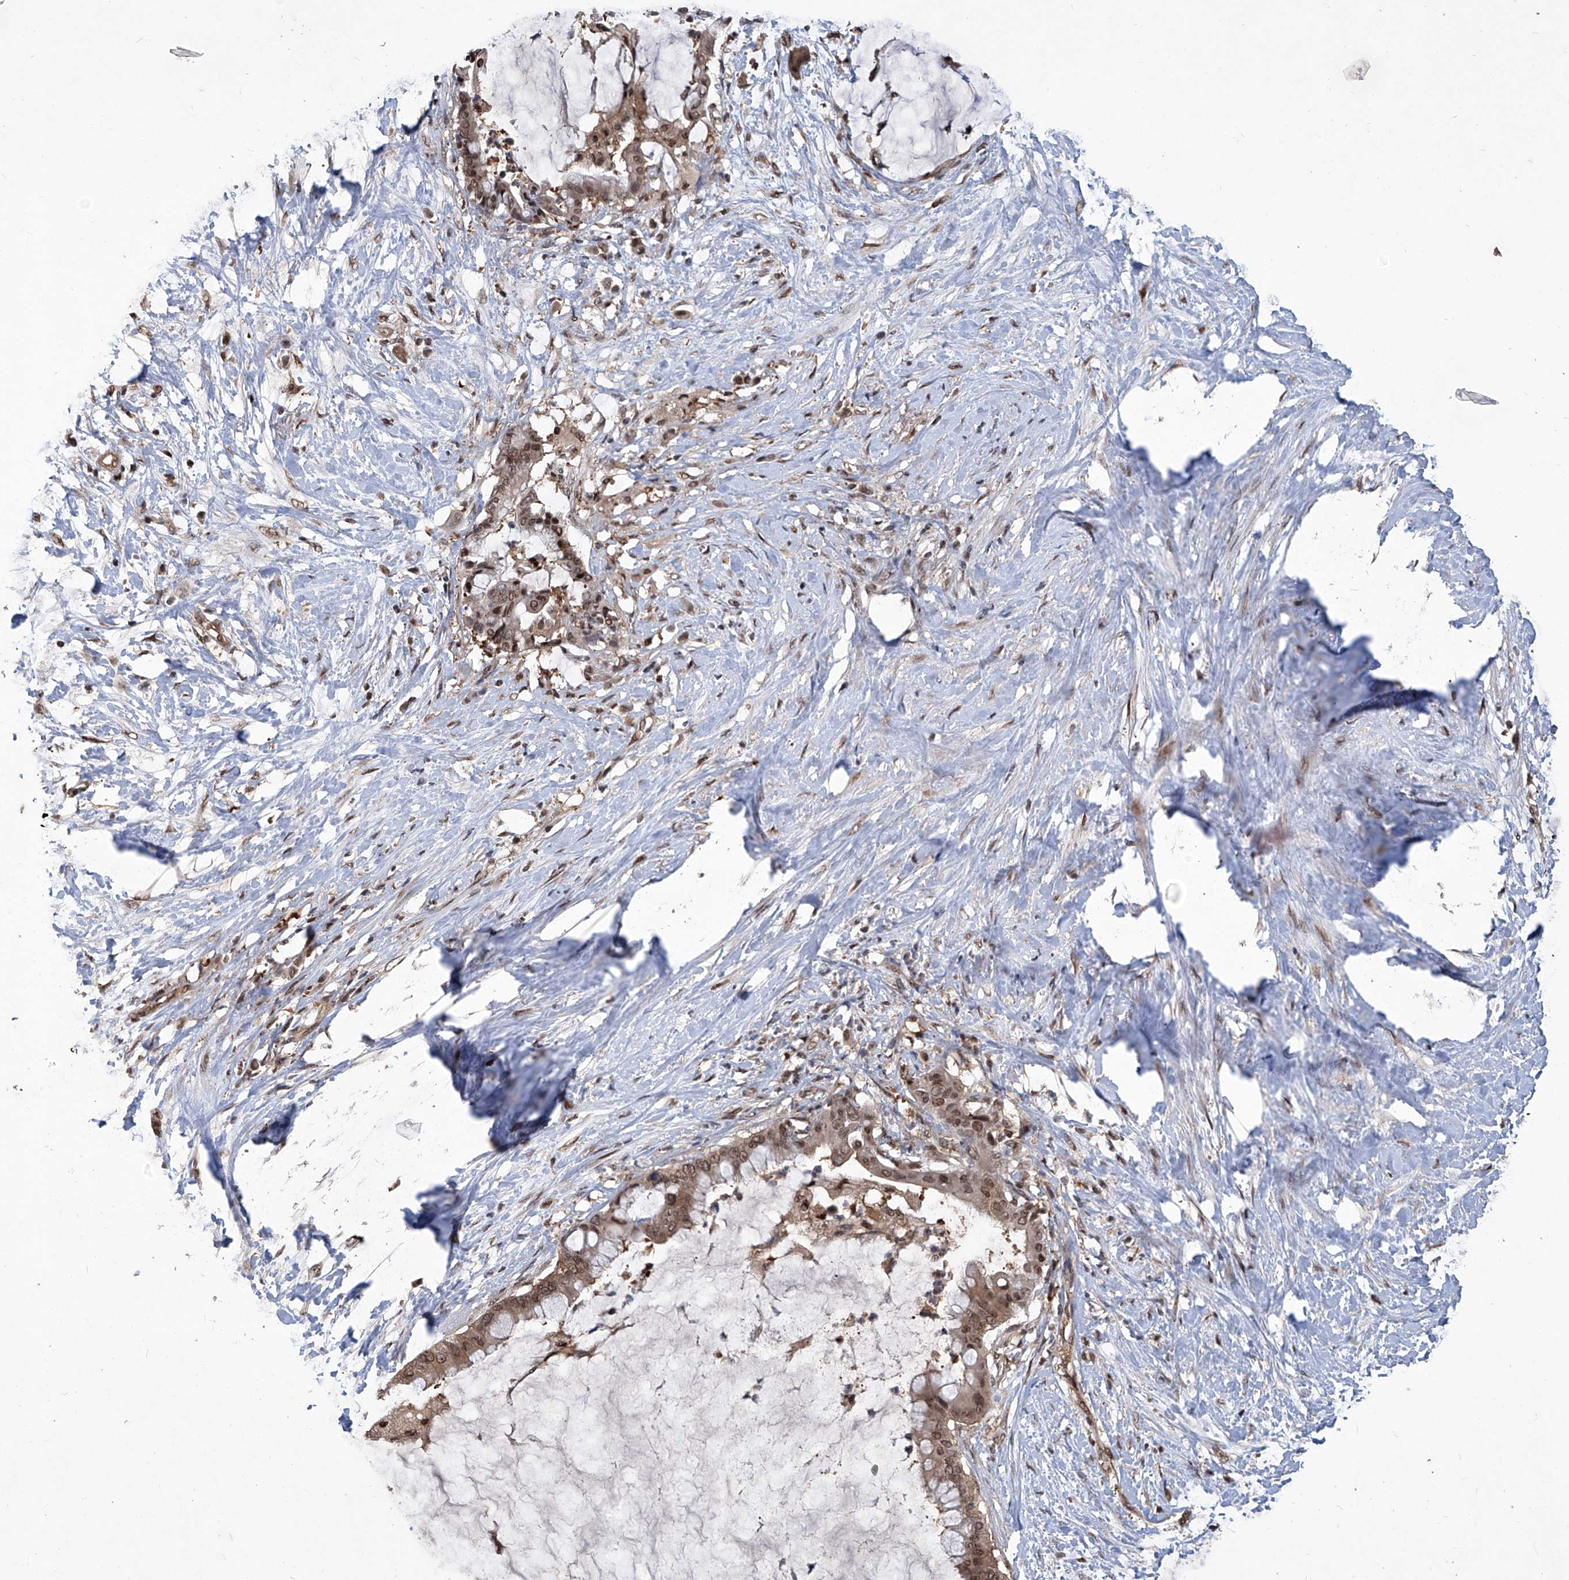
{"staining": {"intensity": "moderate", "quantity": ">75%", "location": "cytoplasmic/membranous,nuclear"}, "tissue": "pancreatic cancer", "cell_type": "Tumor cells", "image_type": "cancer", "snomed": [{"axis": "morphology", "description": "Adenocarcinoma, NOS"}, {"axis": "topography", "description": "Pancreas"}], "caption": "This photomicrograph displays IHC staining of adenocarcinoma (pancreatic), with medium moderate cytoplasmic/membranous and nuclear expression in approximately >75% of tumor cells.", "gene": "PSMB1", "patient": {"sex": "male", "age": 41}}